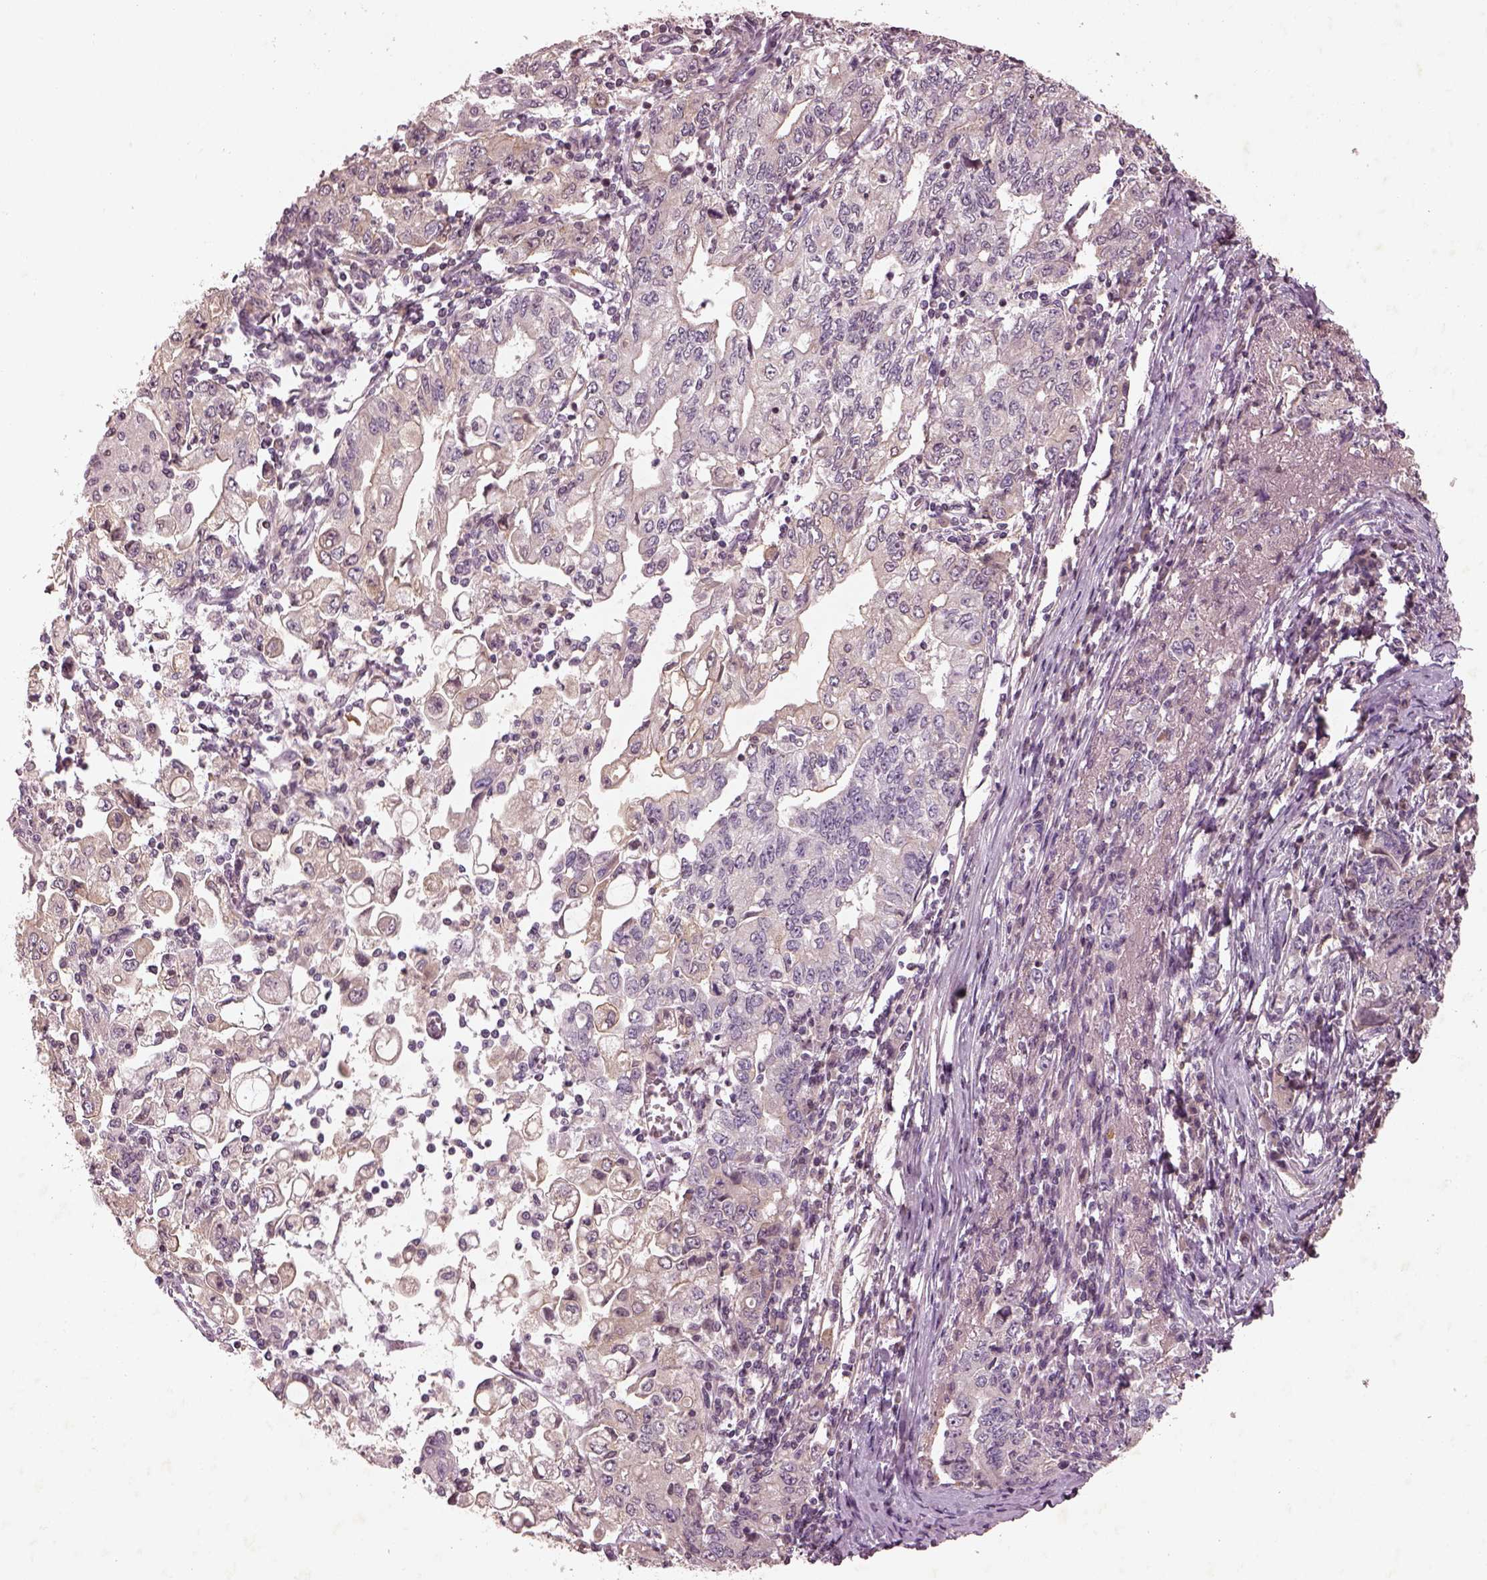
{"staining": {"intensity": "weak", "quantity": "25%-75%", "location": "cytoplasmic/membranous"}, "tissue": "stomach cancer", "cell_type": "Tumor cells", "image_type": "cancer", "snomed": [{"axis": "morphology", "description": "Adenocarcinoma, NOS"}, {"axis": "topography", "description": "Stomach, lower"}], "caption": "DAB (3,3'-diaminobenzidine) immunohistochemical staining of adenocarcinoma (stomach) demonstrates weak cytoplasmic/membranous protein expression in approximately 25%-75% of tumor cells. Using DAB (3,3'-diaminobenzidine) (brown) and hematoxylin (blue) stains, captured at high magnification using brightfield microscopy.", "gene": "TLX3", "patient": {"sex": "female", "age": 72}}